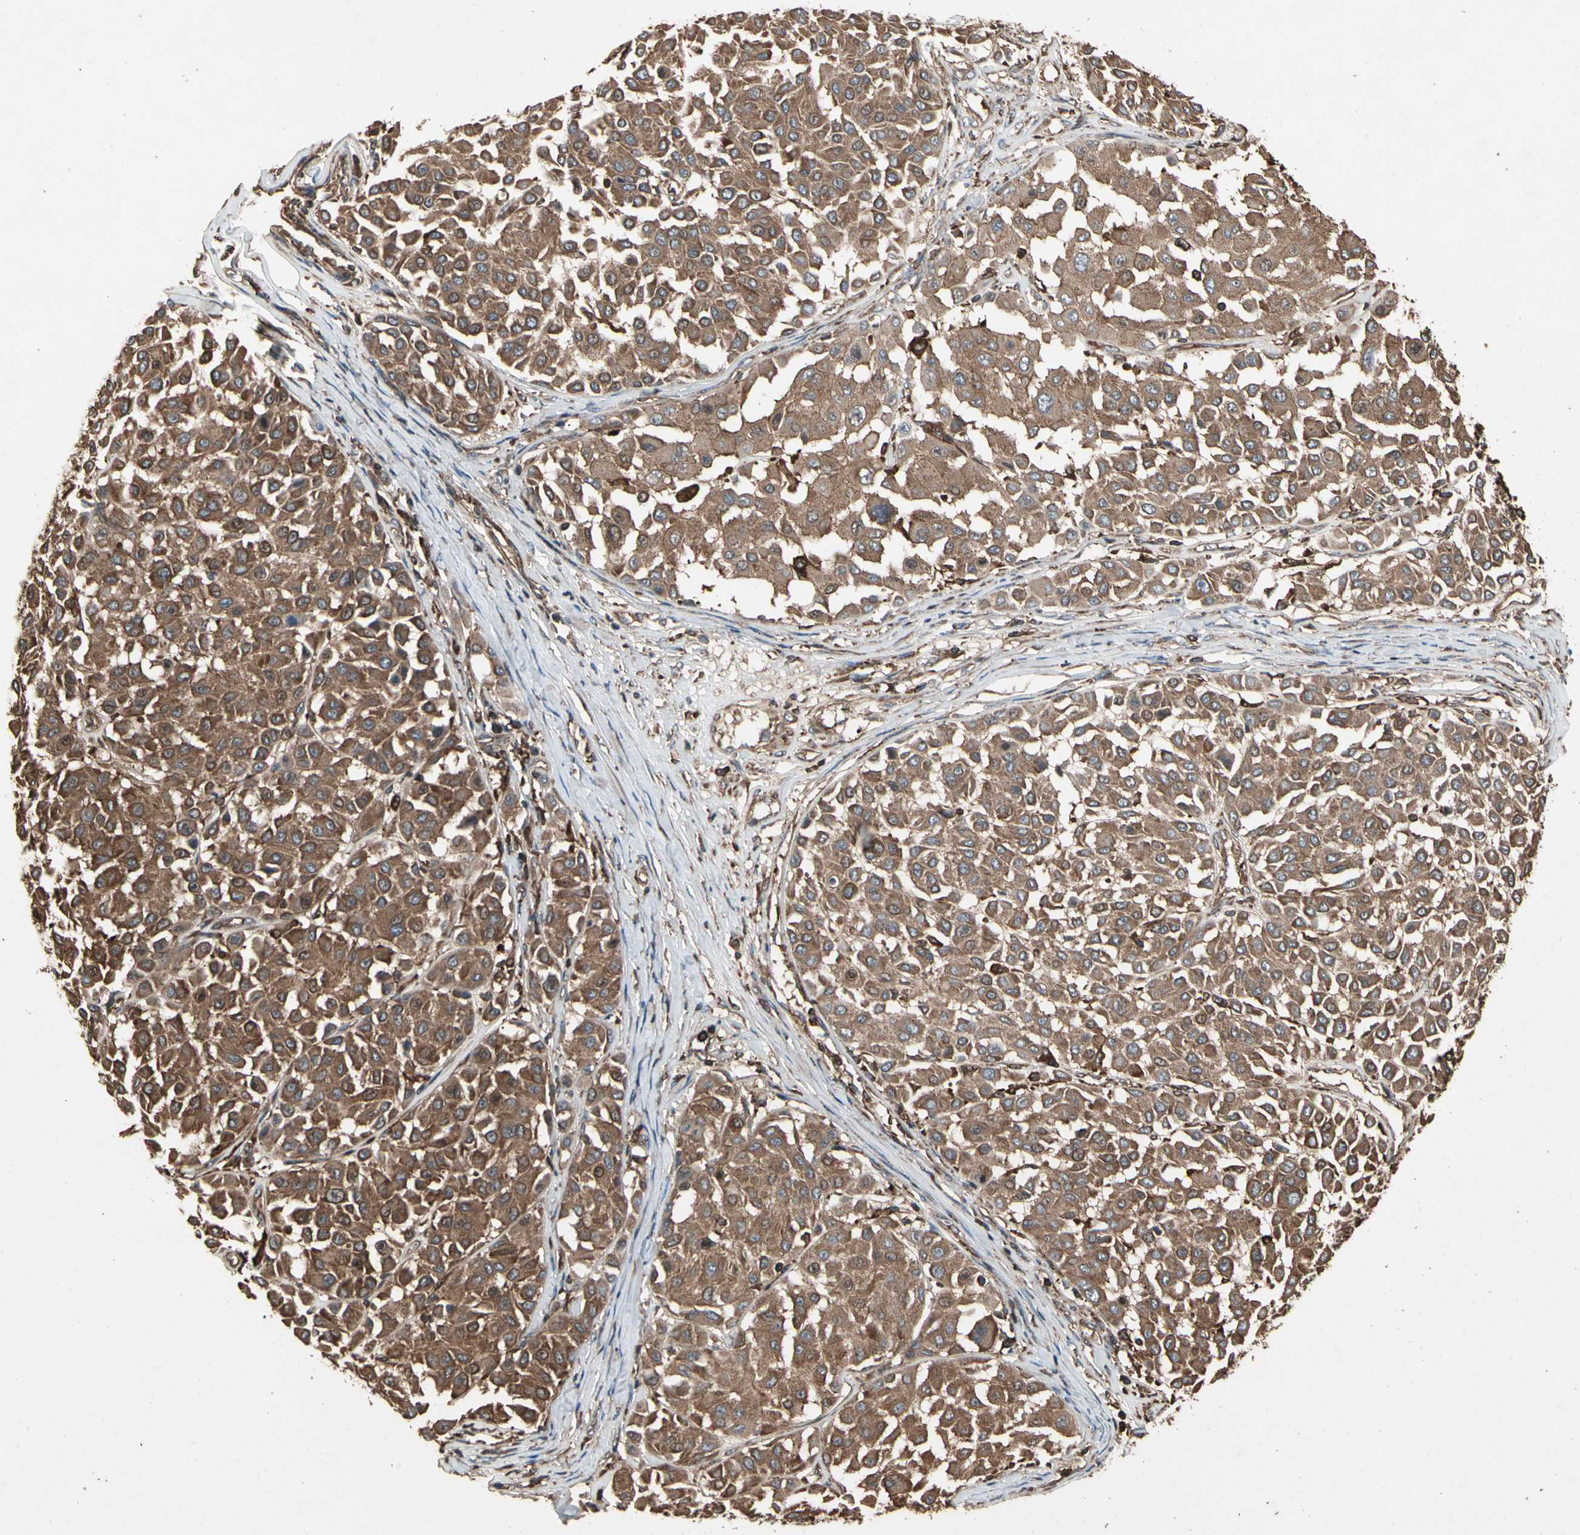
{"staining": {"intensity": "strong", "quantity": ">75%", "location": "cytoplasmic/membranous"}, "tissue": "melanoma", "cell_type": "Tumor cells", "image_type": "cancer", "snomed": [{"axis": "morphology", "description": "Malignant melanoma, Metastatic site"}, {"axis": "topography", "description": "Soft tissue"}], "caption": "Tumor cells exhibit high levels of strong cytoplasmic/membranous staining in approximately >75% of cells in human melanoma. (IHC, brightfield microscopy, high magnification).", "gene": "AGBL2", "patient": {"sex": "male", "age": 41}}